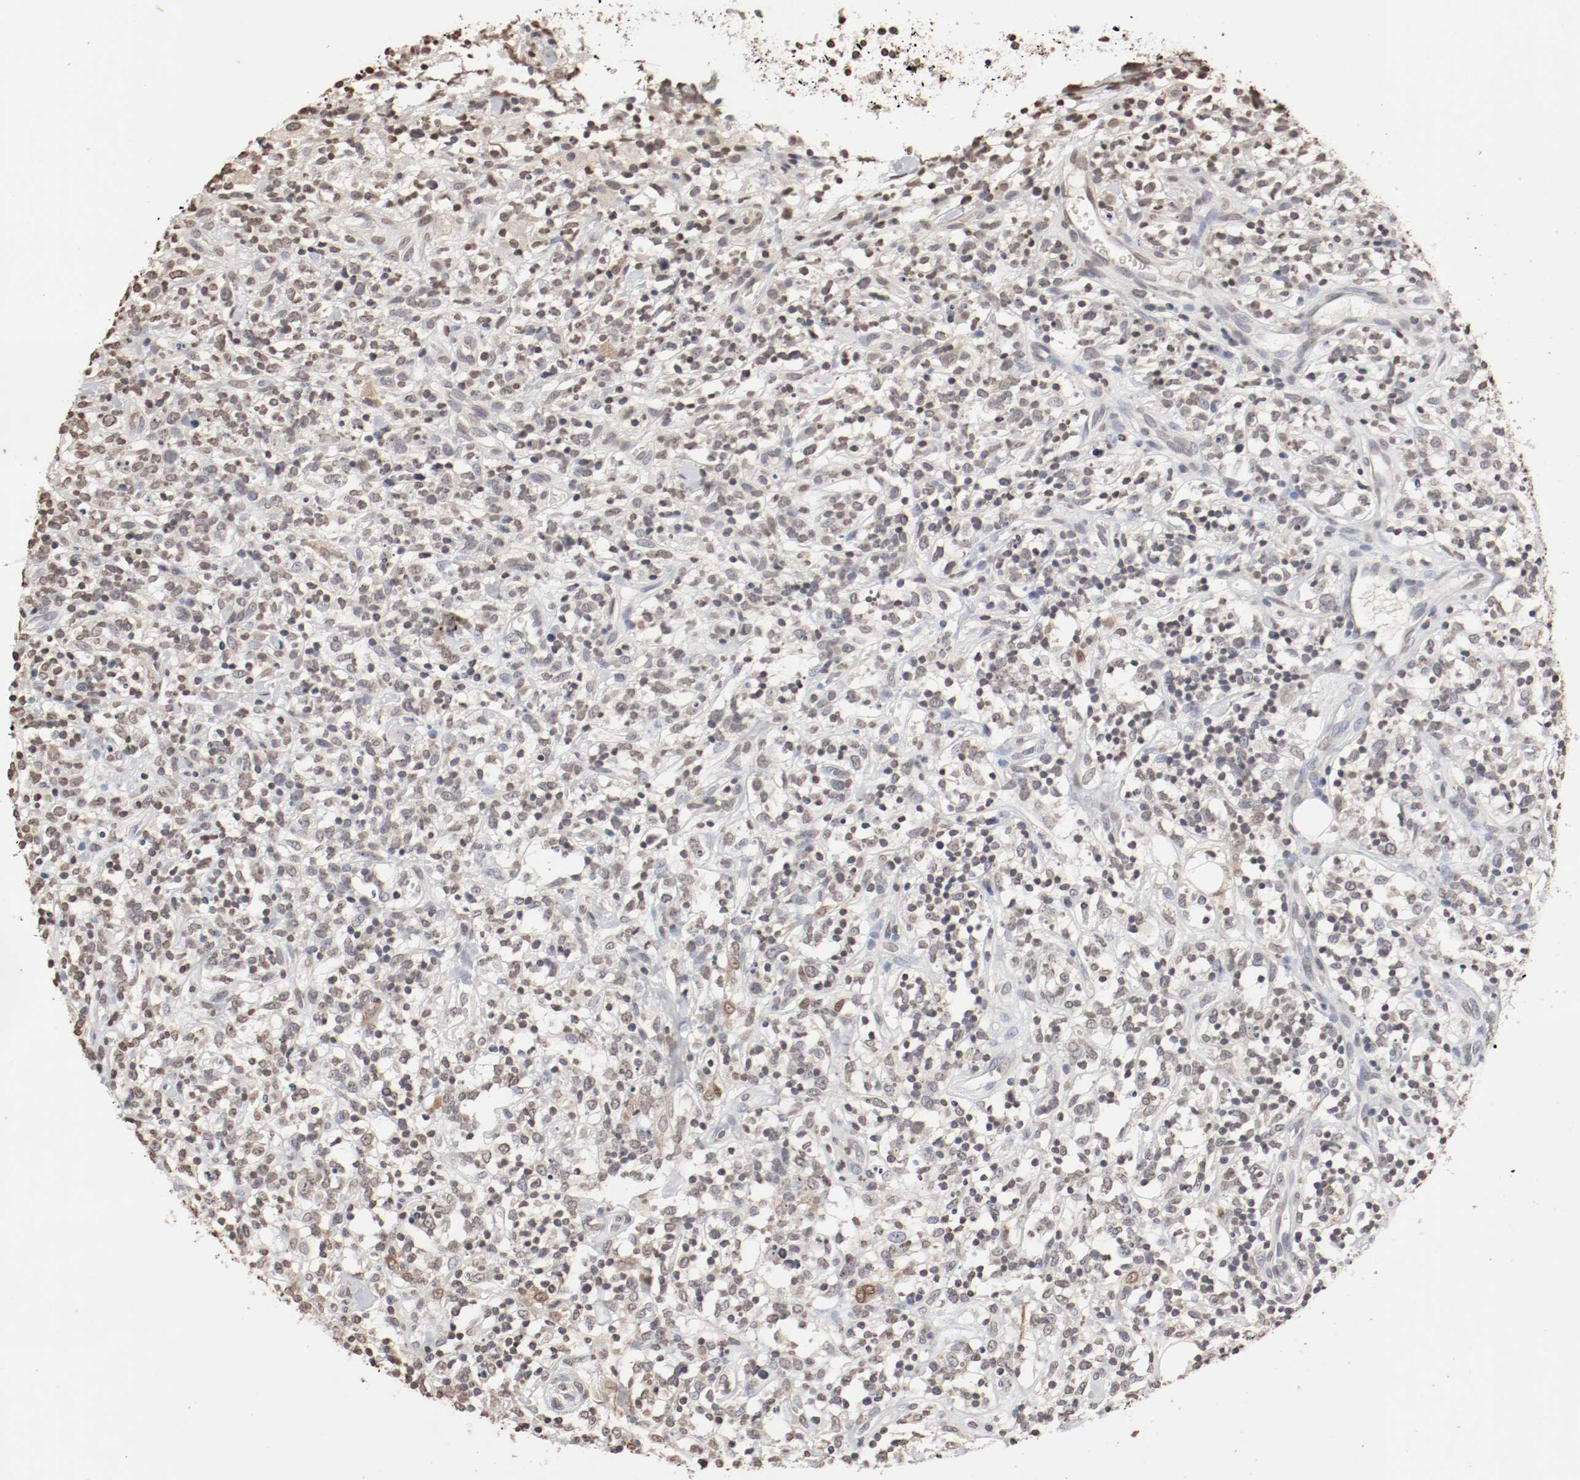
{"staining": {"intensity": "weak", "quantity": ">75%", "location": "nuclear"}, "tissue": "lymphoma", "cell_type": "Tumor cells", "image_type": "cancer", "snomed": [{"axis": "morphology", "description": "Malignant lymphoma, non-Hodgkin's type, High grade"}, {"axis": "topography", "description": "Lymph node"}], "caption": "This micrograph reveals immunohistochemistry staining of high-grade malignant lymphoma, non-Hodgkin's type, with low weak nuclear staining in about >75% of tumor cells.", "gene": "WASL", "patient": {"sex": "female", "age": 73}}